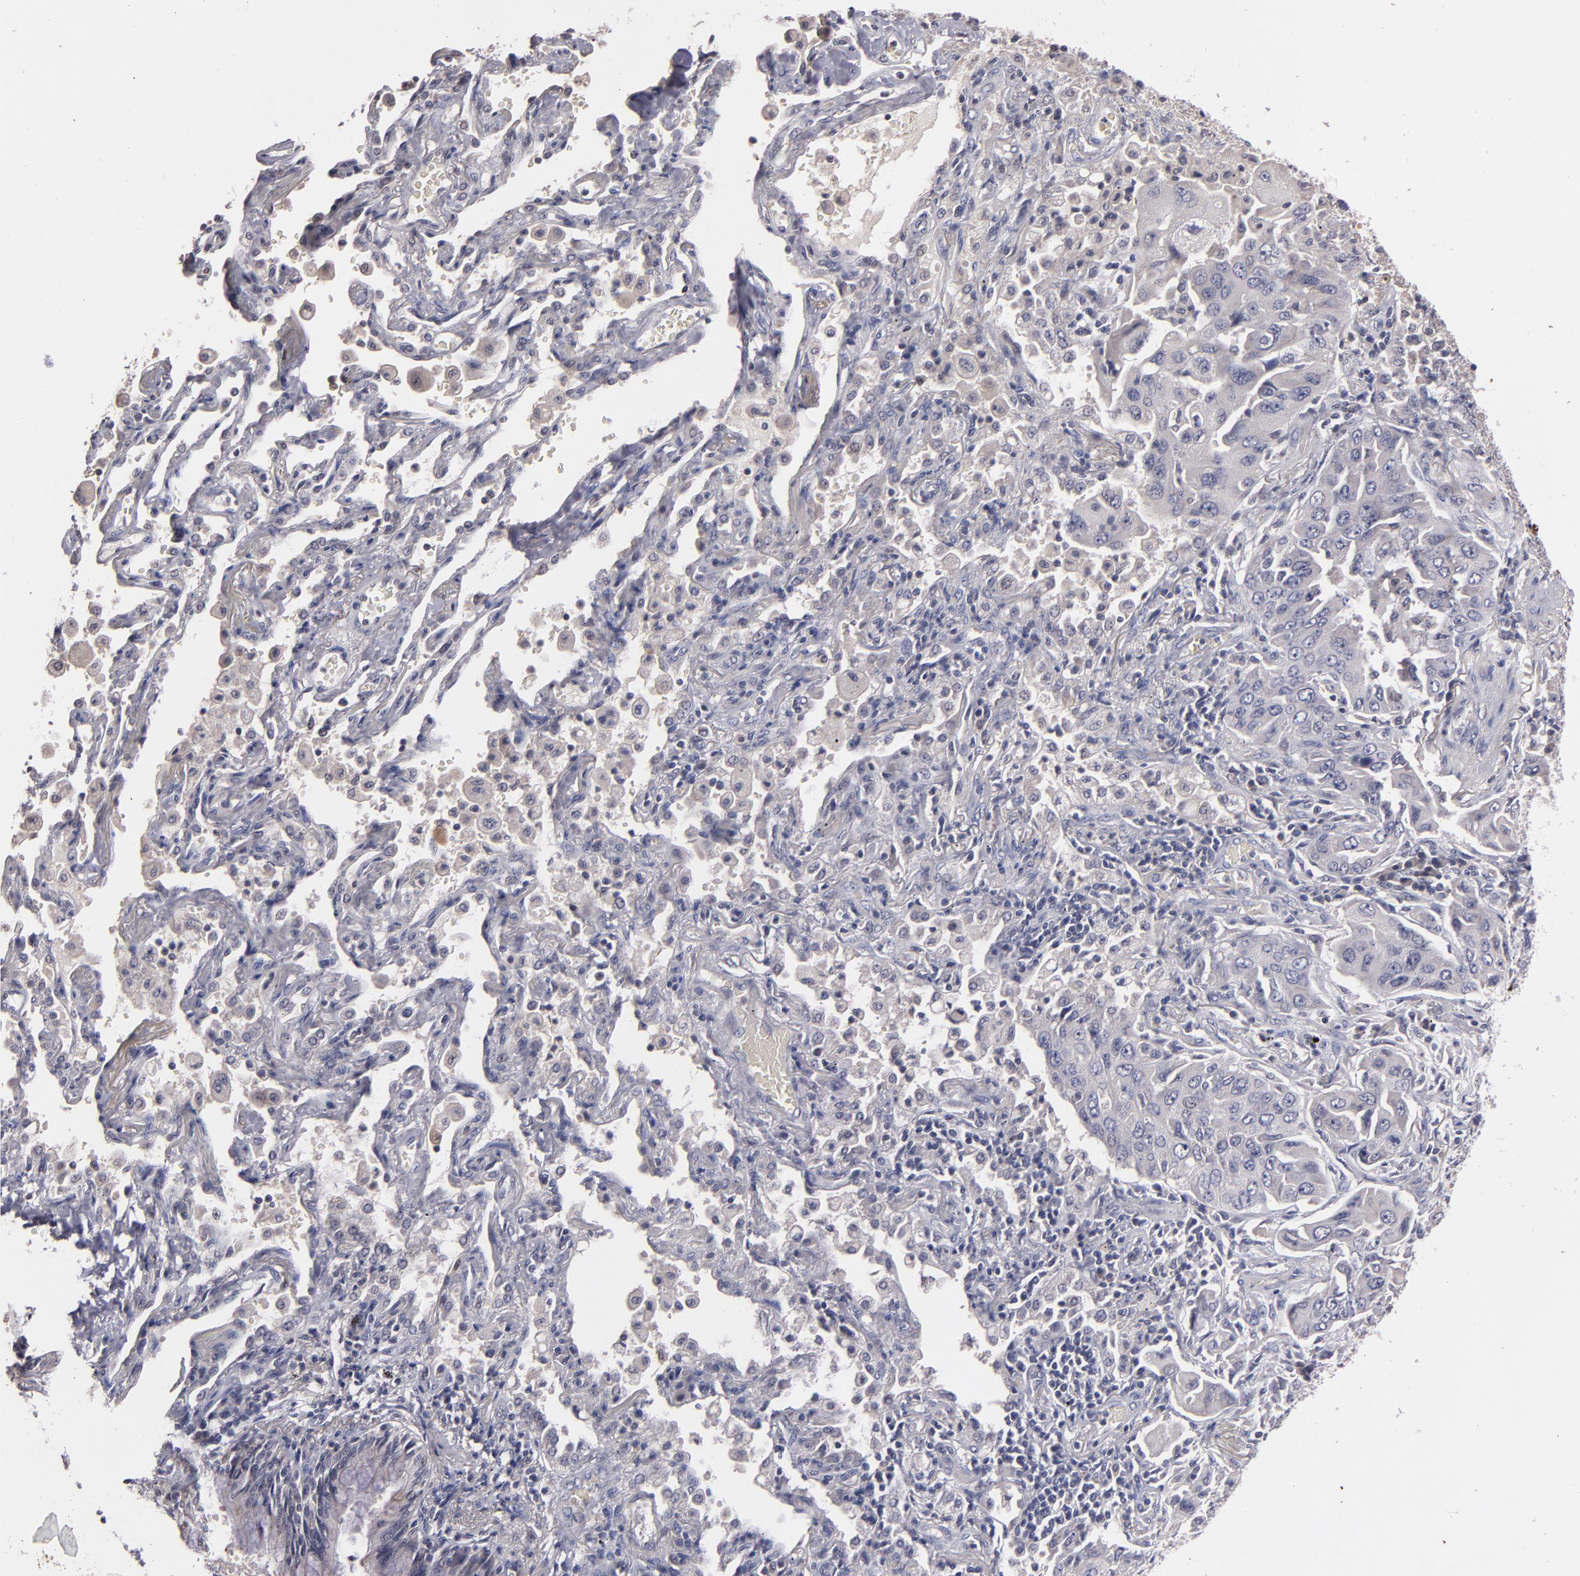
{"staining": {"intensity": "weak", "quantity": "<25%", "location": "cytoplasmic/membranous,nuclear"}, "tissue": "lung cancer", "cell_type": "Tumor cells", "image_type": "cancer", "snomed": [{"axis": "morphology", "description": "Adenocarcinoma, NOS"}, {"axis": "topography", "description": "Lung"}], "caption": "IHC photomicrograph of adenocarcinoma (lung) stained for a protein (brown), which demonstrates no staining in tumor cells.", "gene": "S100A1", "patient": {"sex": "female", "age": 65}}